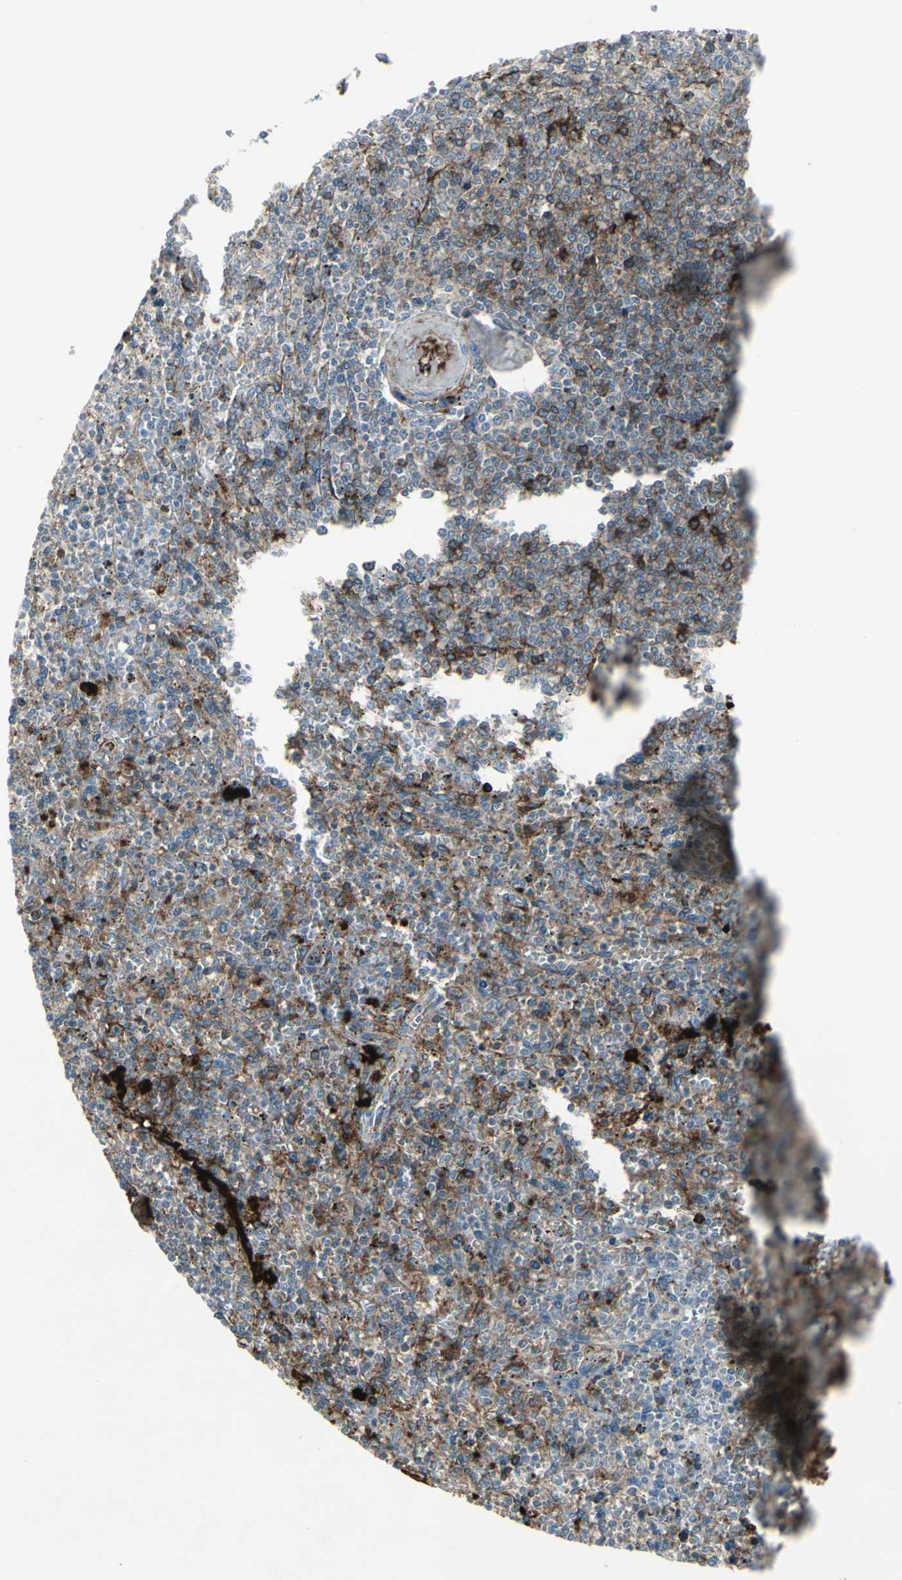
{"staining": {"intensity": "strong", "quantity": "<25%", "location": "cytoplasmic/membranous"}, "tissue": "spleen", "cell_type": "Cells in red pulp", "image_type": "normal", "snomed": [{"axis": "morphology", "description": "Normal tissue, NOS"}, {"axis": "topography", "description": "Spleen"}], "caption": "Human spleen stained with a brown dye reveals strong cytoplasmic/membranous positive expression in approximately <25% of cells in red pulp.", "gene": "IGHM", "patient": {"sex": "male", "age": 72}}